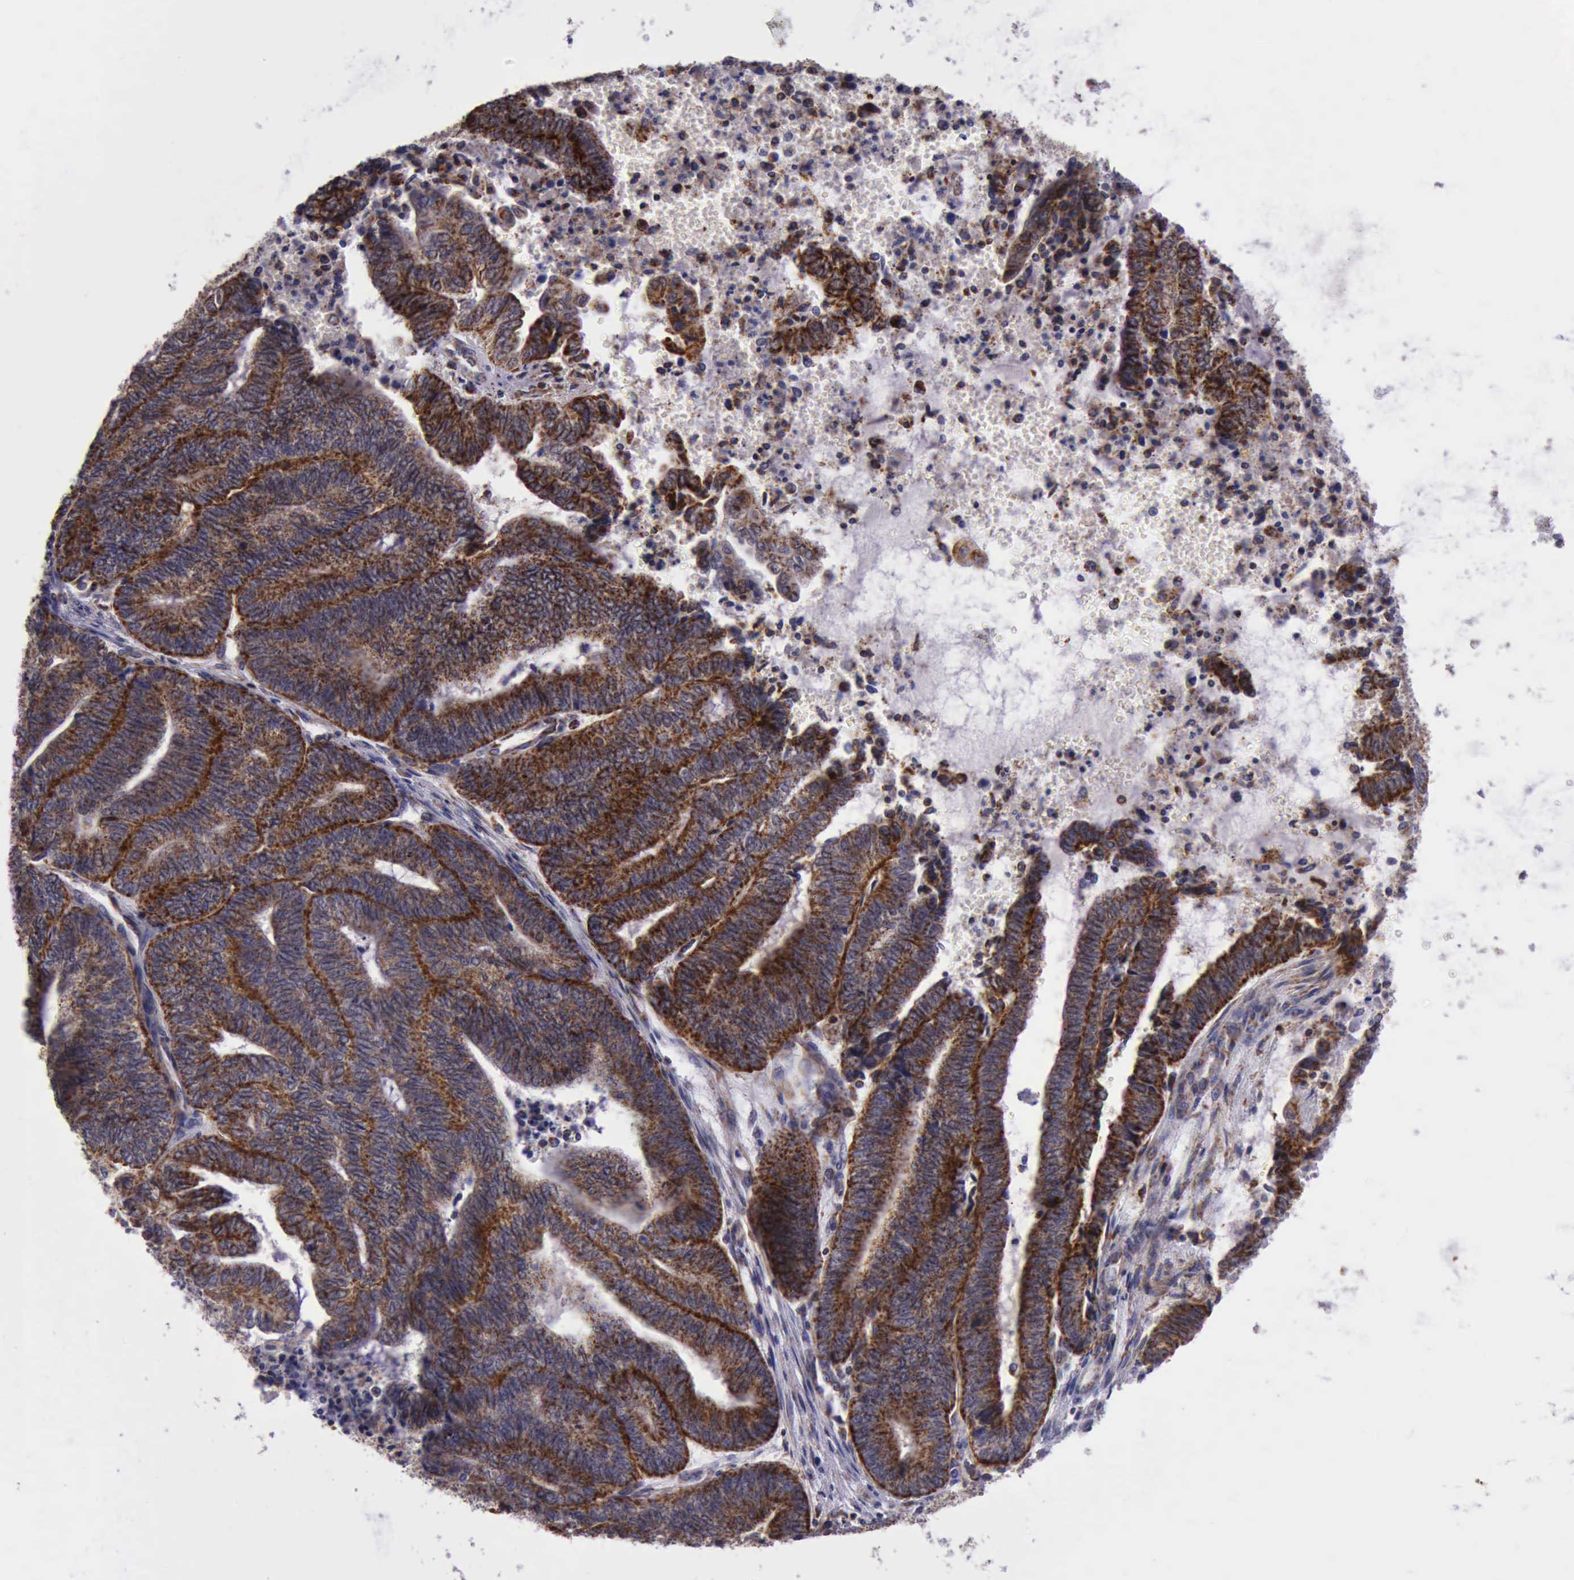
{"staining": {"intensity": "strong", "quantity": ">75%", "location": "cytoplasmic/membranous"}, "tissue": "endometrial cancer", "cell_type": "Tumor cells", "image_type": "cancer", "snomed": [{"axis": "morphology", "description": "Adenocarcinoma, NOS"}, {"axis": "topography", "description": "Uterus"}, {"axis": "topography", "description": "Endometrium"}], "caption": "Protein staining reveals strong cytoplasmic/membranous positivity in approximately >75% of tumor cells in endometrial cancer.", "gene": "TXN2", "patient": {"sex": "female", "age": 70}}